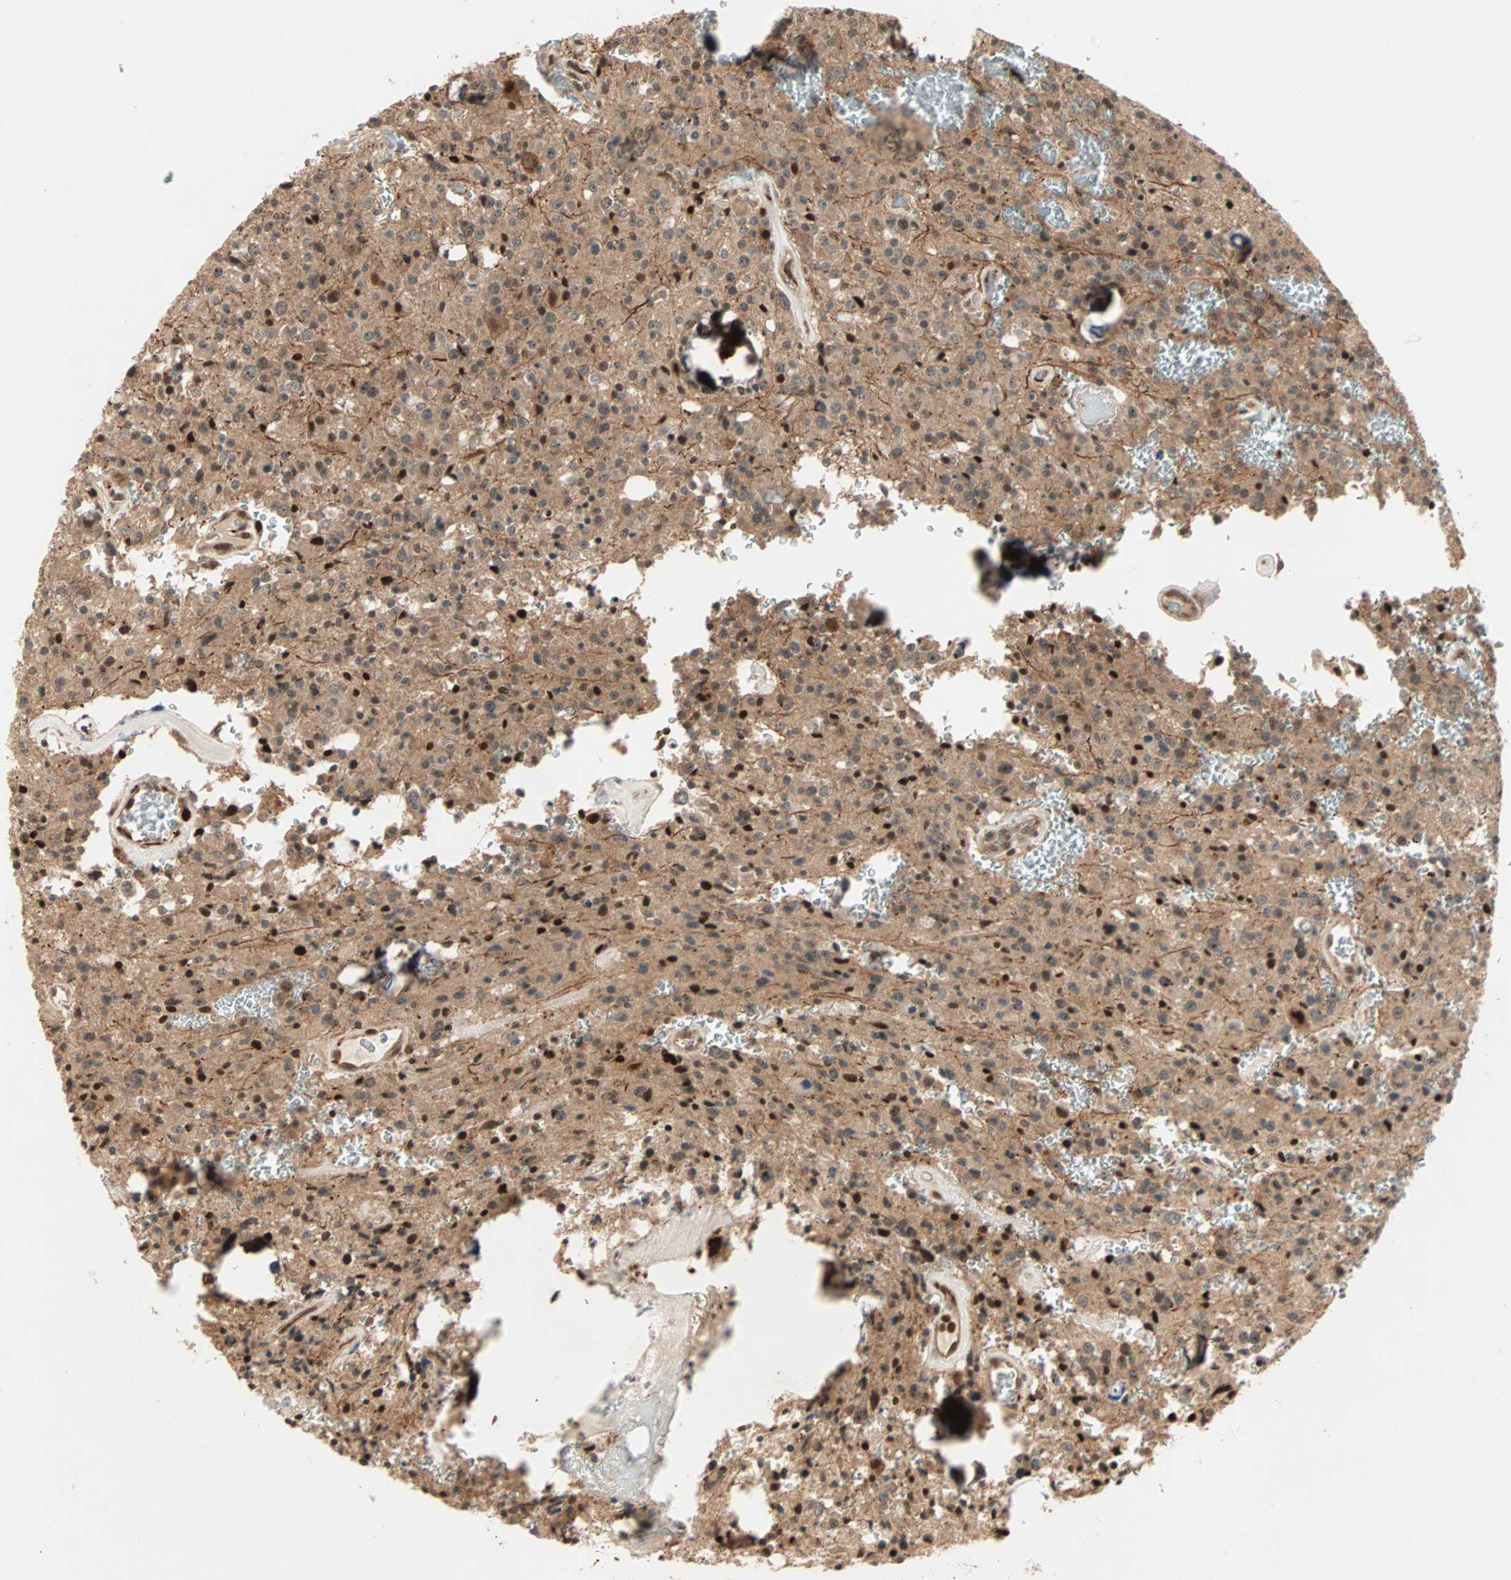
{"staining": {"intensity": "strong", "quantity": ">75%", "location": "cytoplasmic/membranous,nuclear"}, "tissue": "glioma", "cell_type": "Tumor cells", "image_type": "cancer", "snomed": [{"axis": "morphology", "description": "Glioma, malignant, Low grade"}, {"axis": "topography", "description": "Brain"}], "caption": "Strong cytoplasmic/membranous and nuclear protein expression is appreciated in about >75% of tumor cells in glioma.", "gene": "ZBED9", "patient": {"sex": "male", "age": 58}}